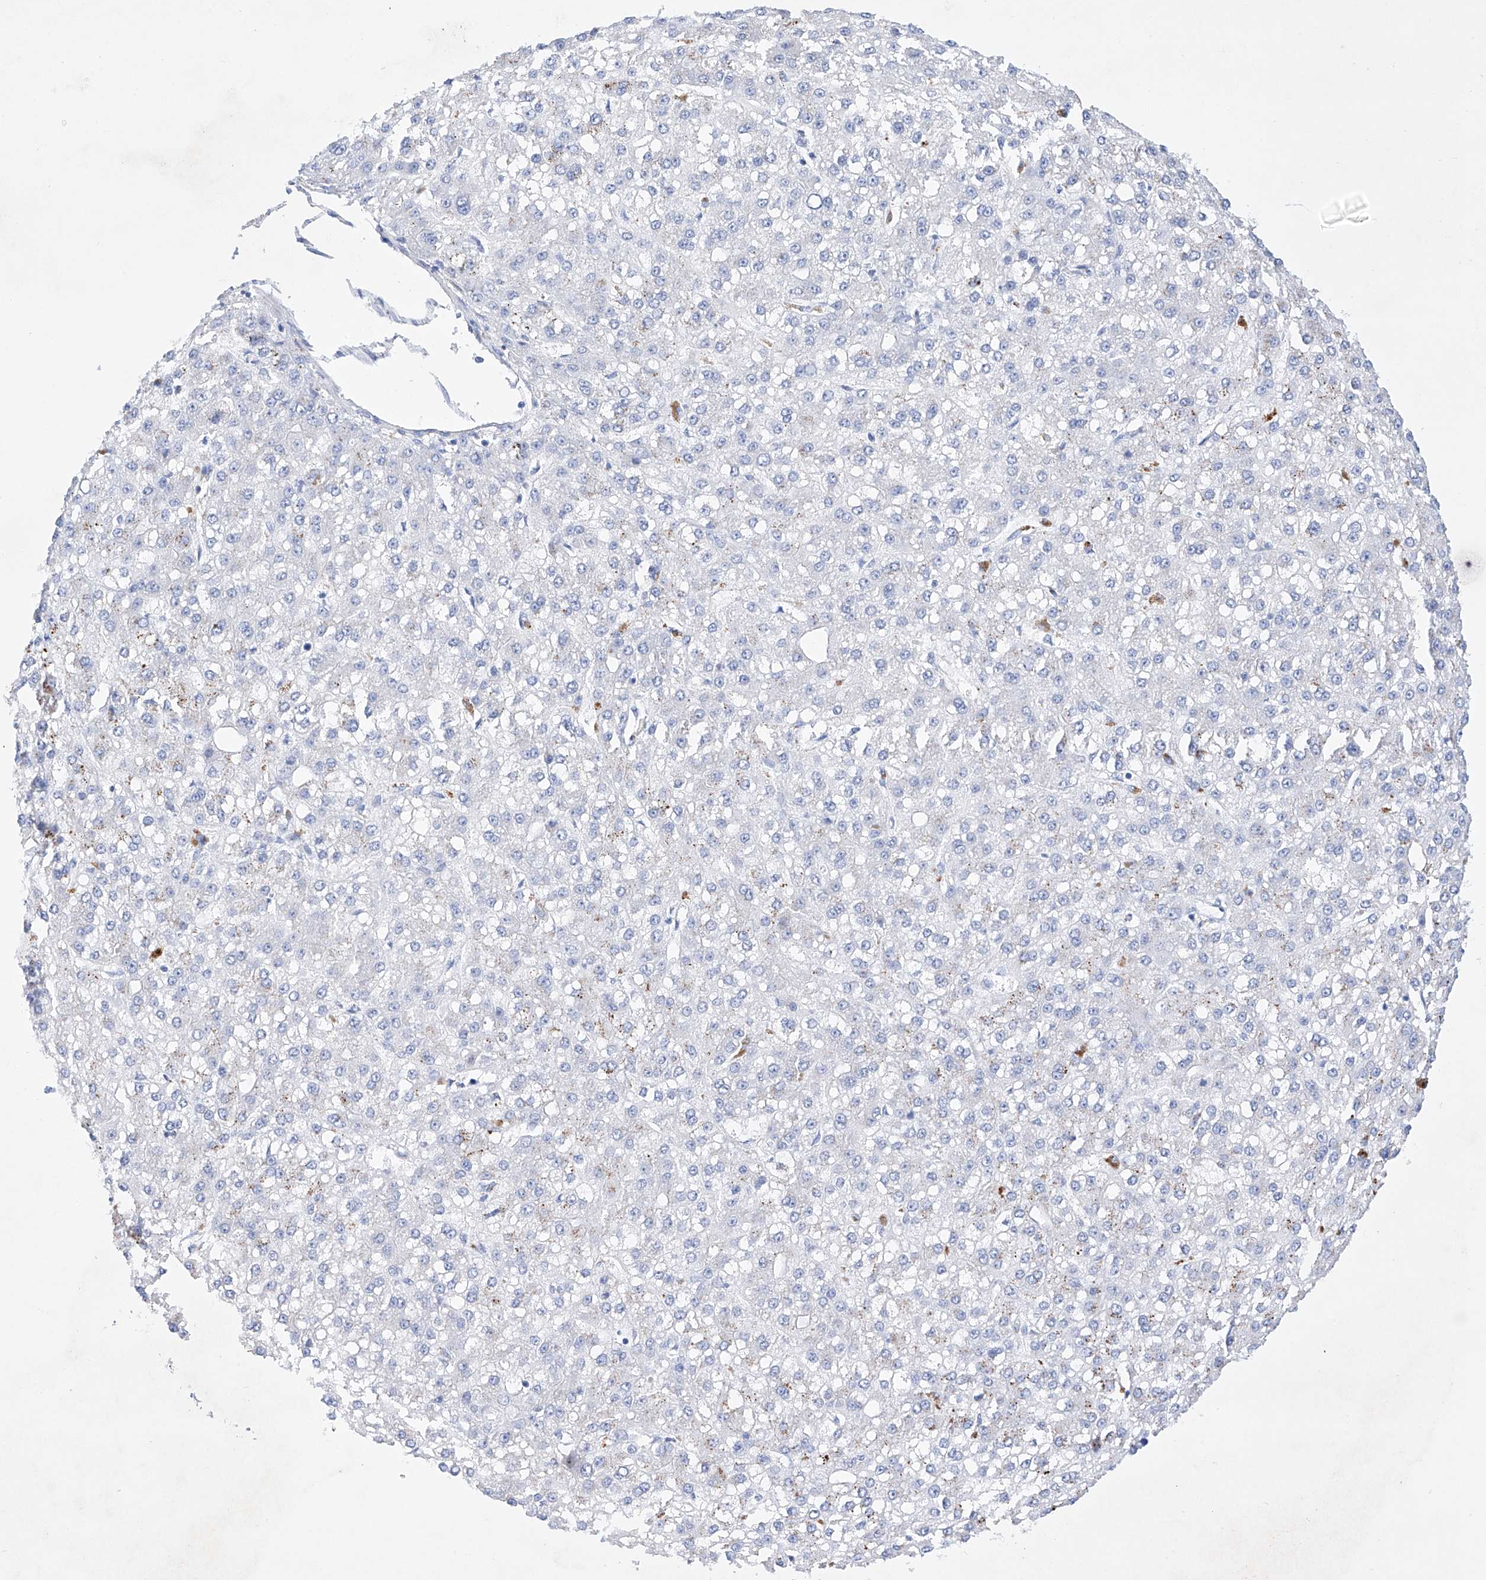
{"staining": {"intensity": "negative", "quantity": "none", "location": "none"}, "tissue": "liver cancer", "cell_type": "Tumor cells", "image_type": "cancer", "snomed": [{"axis": "morphology", "description": "Carcinoma, Hepatocellular, NOS"}, {"axis": "topography", "description": "Liver"}], "caption": "High power microscopy image of an IHC image of liver hepatocellular carcinoma, revealing no significant staining in tumor cells. Brightfield microscopy of immunohistochemistry stained with DAB (brown) and hematoxylin (blue), captured at high magnification.", "gene": "LURAP1", "patient": {"sex": "male", "age": 67}}